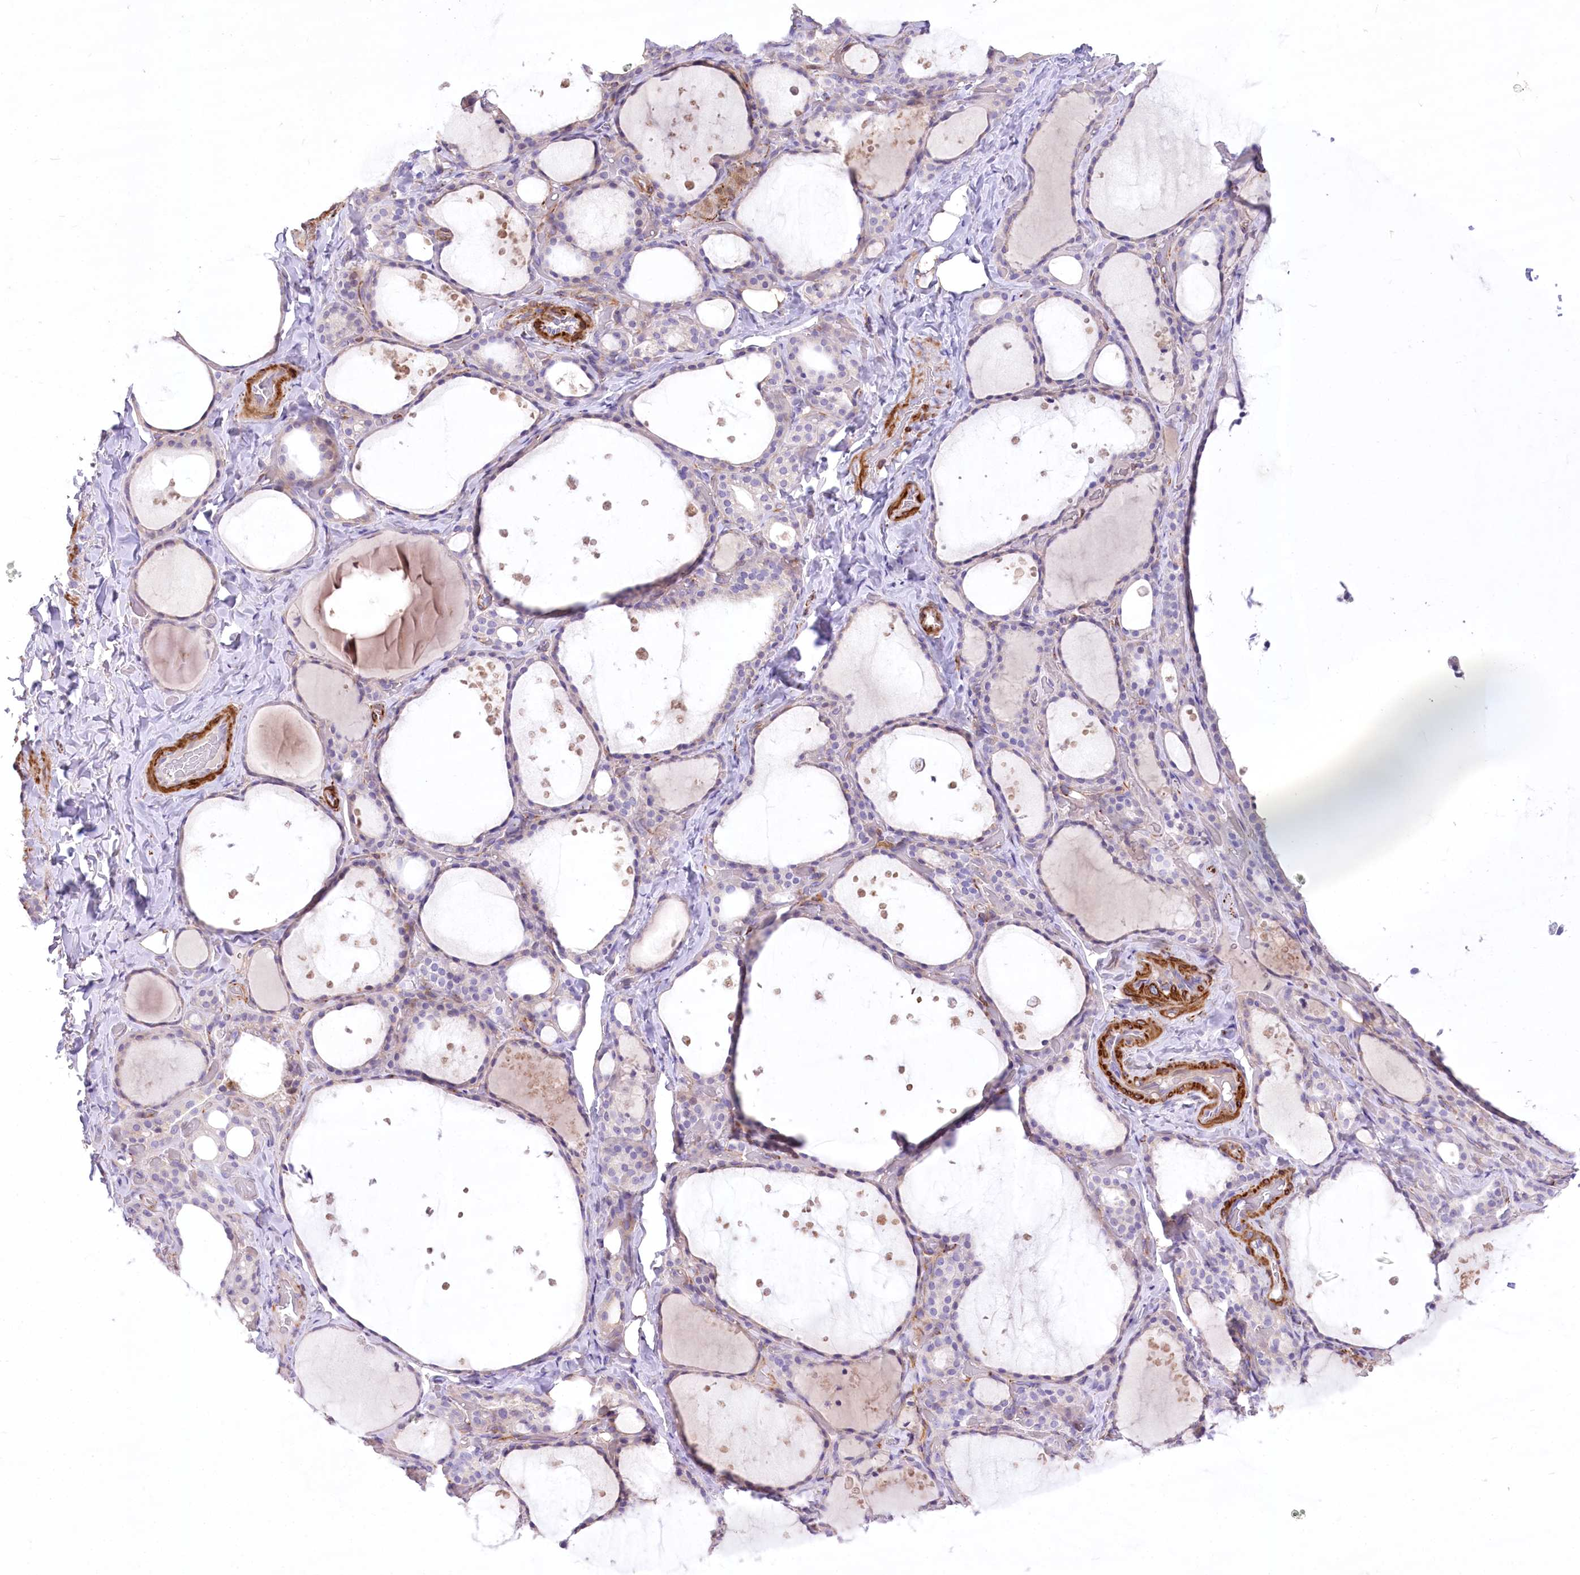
{"staining": {"intensity": "weak", "quantity": "<25%", "location": "cytoplasmic/membranous"}, "tissue": "thyroid gland", "cell_type": "Glandular cells", "image_type": "normal", "snomed": [{"axis": "morphology", "description": "Normal tissue, NOS"}, {"axis": "topography", "description": "Thyroid gland"}], "caption": "IHC image of benign human thyroid gland stained for a protein (brown), which reveals no expression in glandular cells.", "gene": "ANGPTL3", "patient": {"sex": "female", "age": 44}}